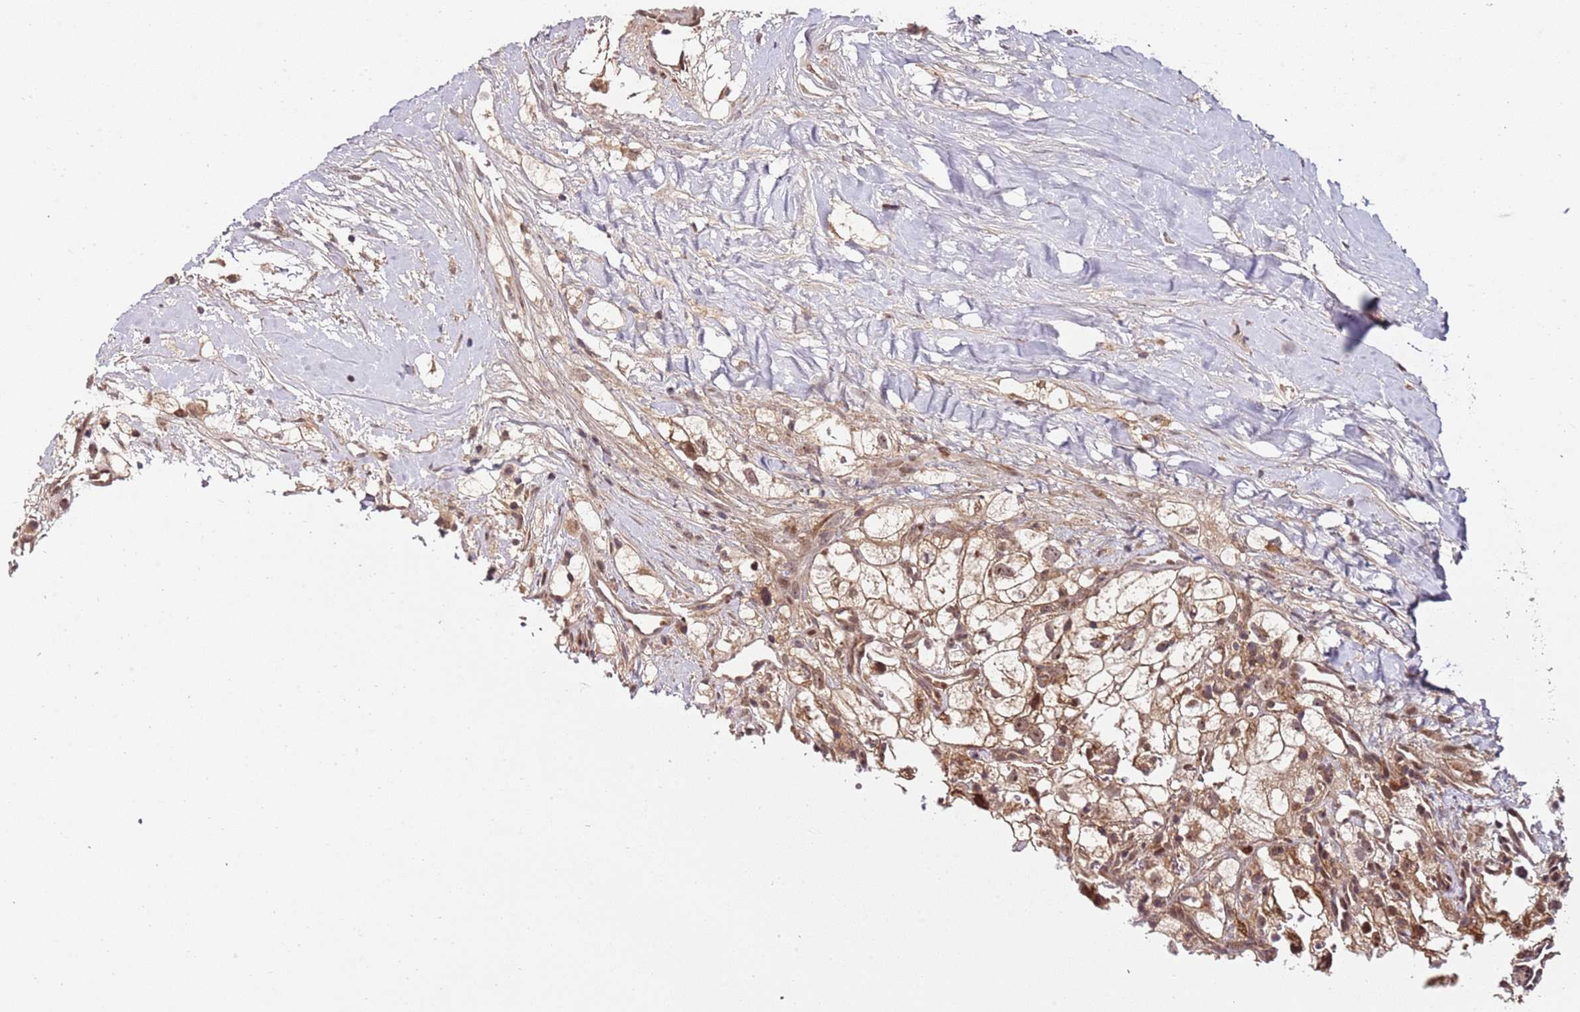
{"staining": {"intensity": "moderate", "quantity": ">75%", "location": "cytoplasmic/membranous"}, "tissue": "renal cancer", "cell_type": "Tumor cells", "image_type": "cancer", "snomed": [{"axis": "morphology", "description": "Adenocarcinoma, NOS"}, {"axis": "topography", "description": "Kidney"}], "caption": "Renal adenocarcinoma stained with DAB (3,3'-diaminobenzidine) immunohistochemistry shows medium levels of moderate cytoplasmic/membranous expression in about >75% of tumor cells.", "gene": "EDC3", "patient": {"sex": "male", "age": 59}}